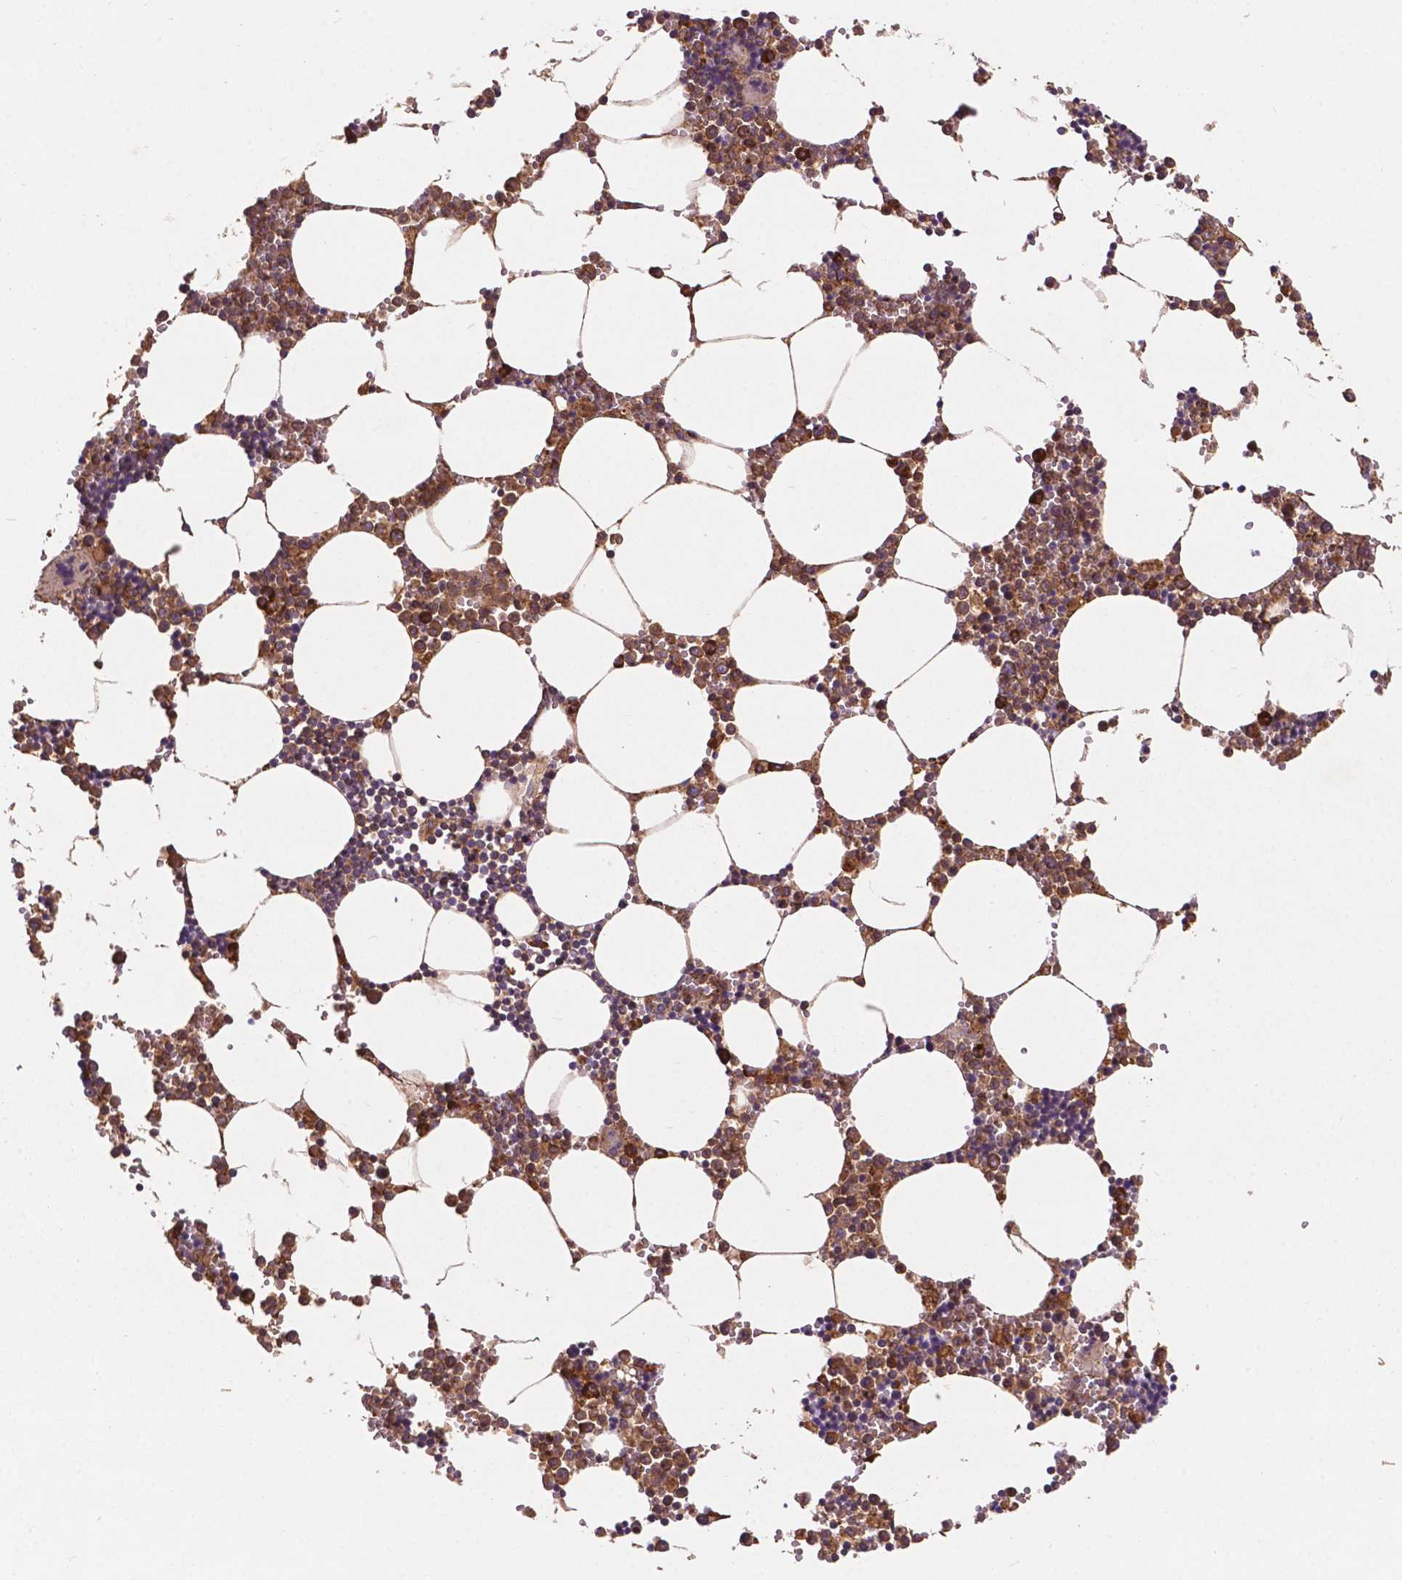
{"staining": {"intensity": "strong", "quantity": "25%-75%", "location": "cytoplasmic/membranous"}, "tissue": "bone marrow", "cell_type": "Hematopoietic cells", "image_type": "normal", "snomed": [{"axis": "morphology", "description": "Normal tissue, NOS"}, {"axis": "topography", "description": "Bone marrow"}], "caption": "This micrograph exhibits immunohistochemistry staining of normal bone marrow, with high strong cytoplasmic/membranous staining in about 25%-75% of hematopoietic cells.", "gene": "CCDC71L", "patient": {"sex": "male", "age": 54}}